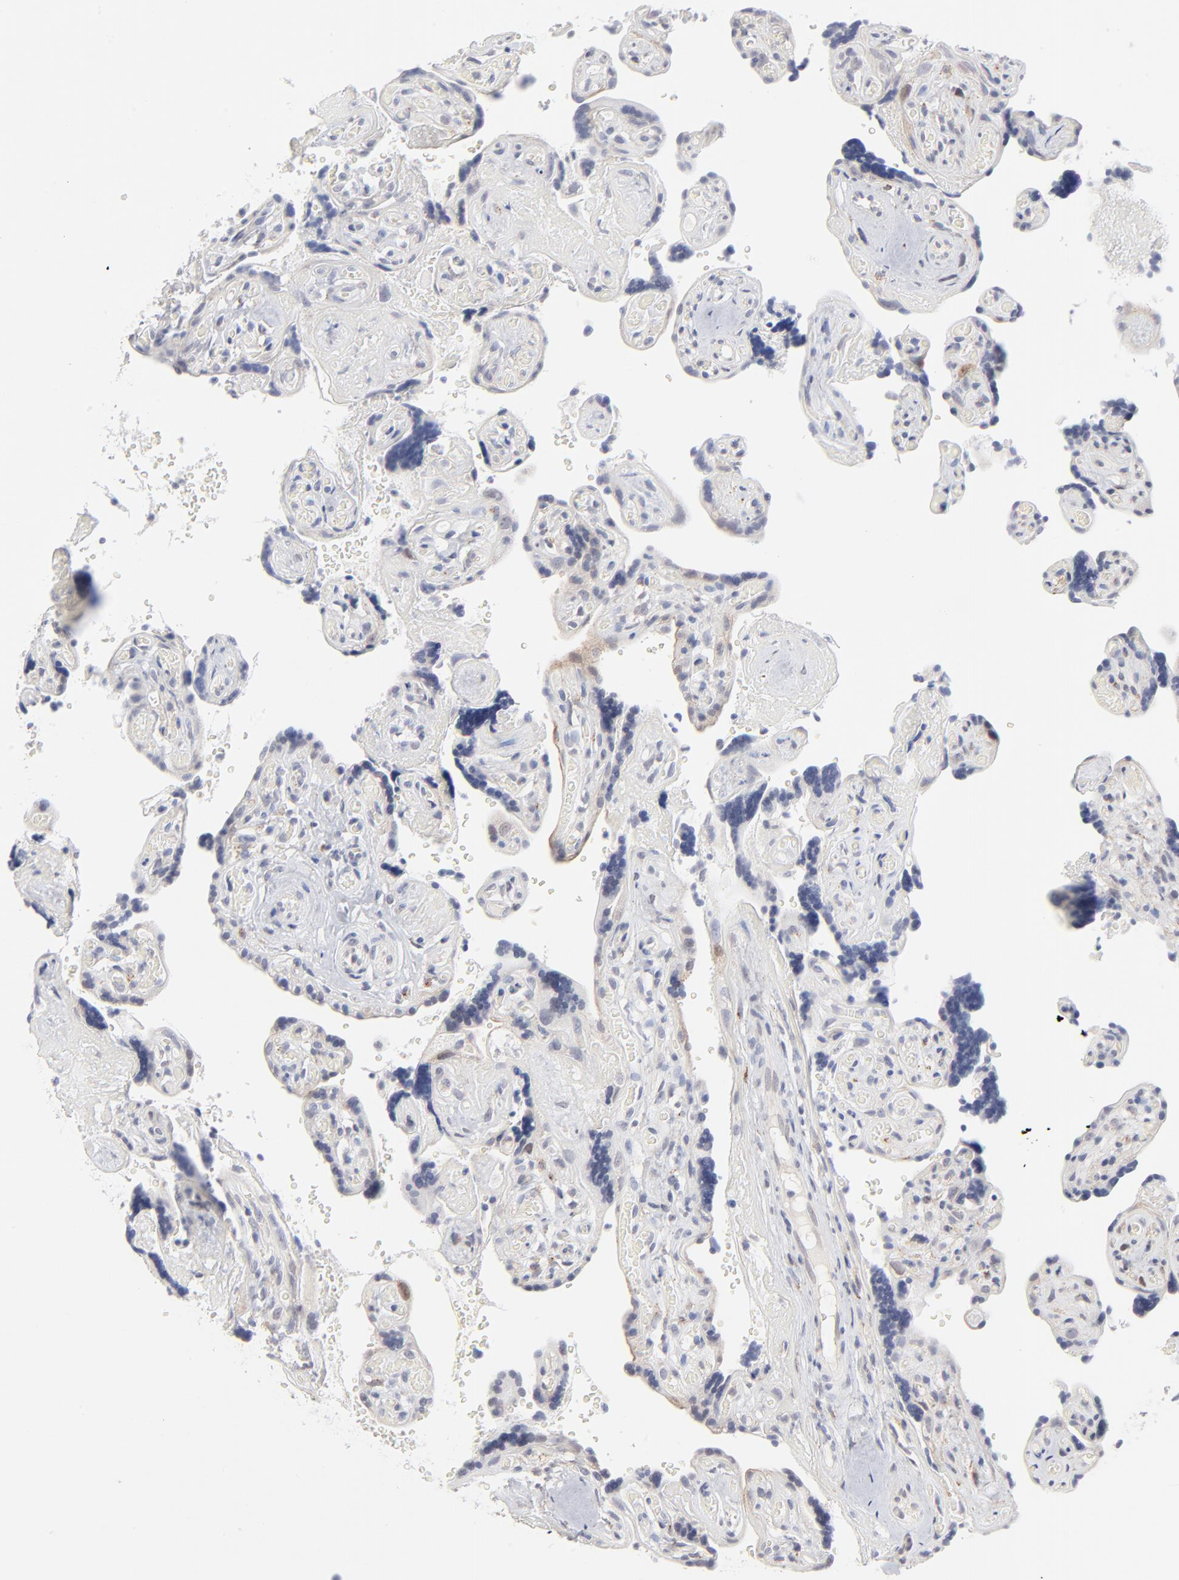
{"staining": {"intensity": "weak", "quantity": ">75%", "location": "cytoplasmic/membranous"}, "tissue": "placenta", "cell_type": "Decidual cells", "image_type": "normal", "snomed": [{"axis": "morphology", "description": "Normal tissue, NOS"}, {"axis": "topography", "description": "Placenta"}], "caption": "An immunohistochemistry image of benign tissue is shown. Protein staining in brown highlights weak cytoplasmic/membranous positivity in placenta within decidual cells. (DAB IHC, brown staining for protein, blue staining for nuclei).", "gene": "AURKA", "patient": {"sex": "female", "age": 30}}